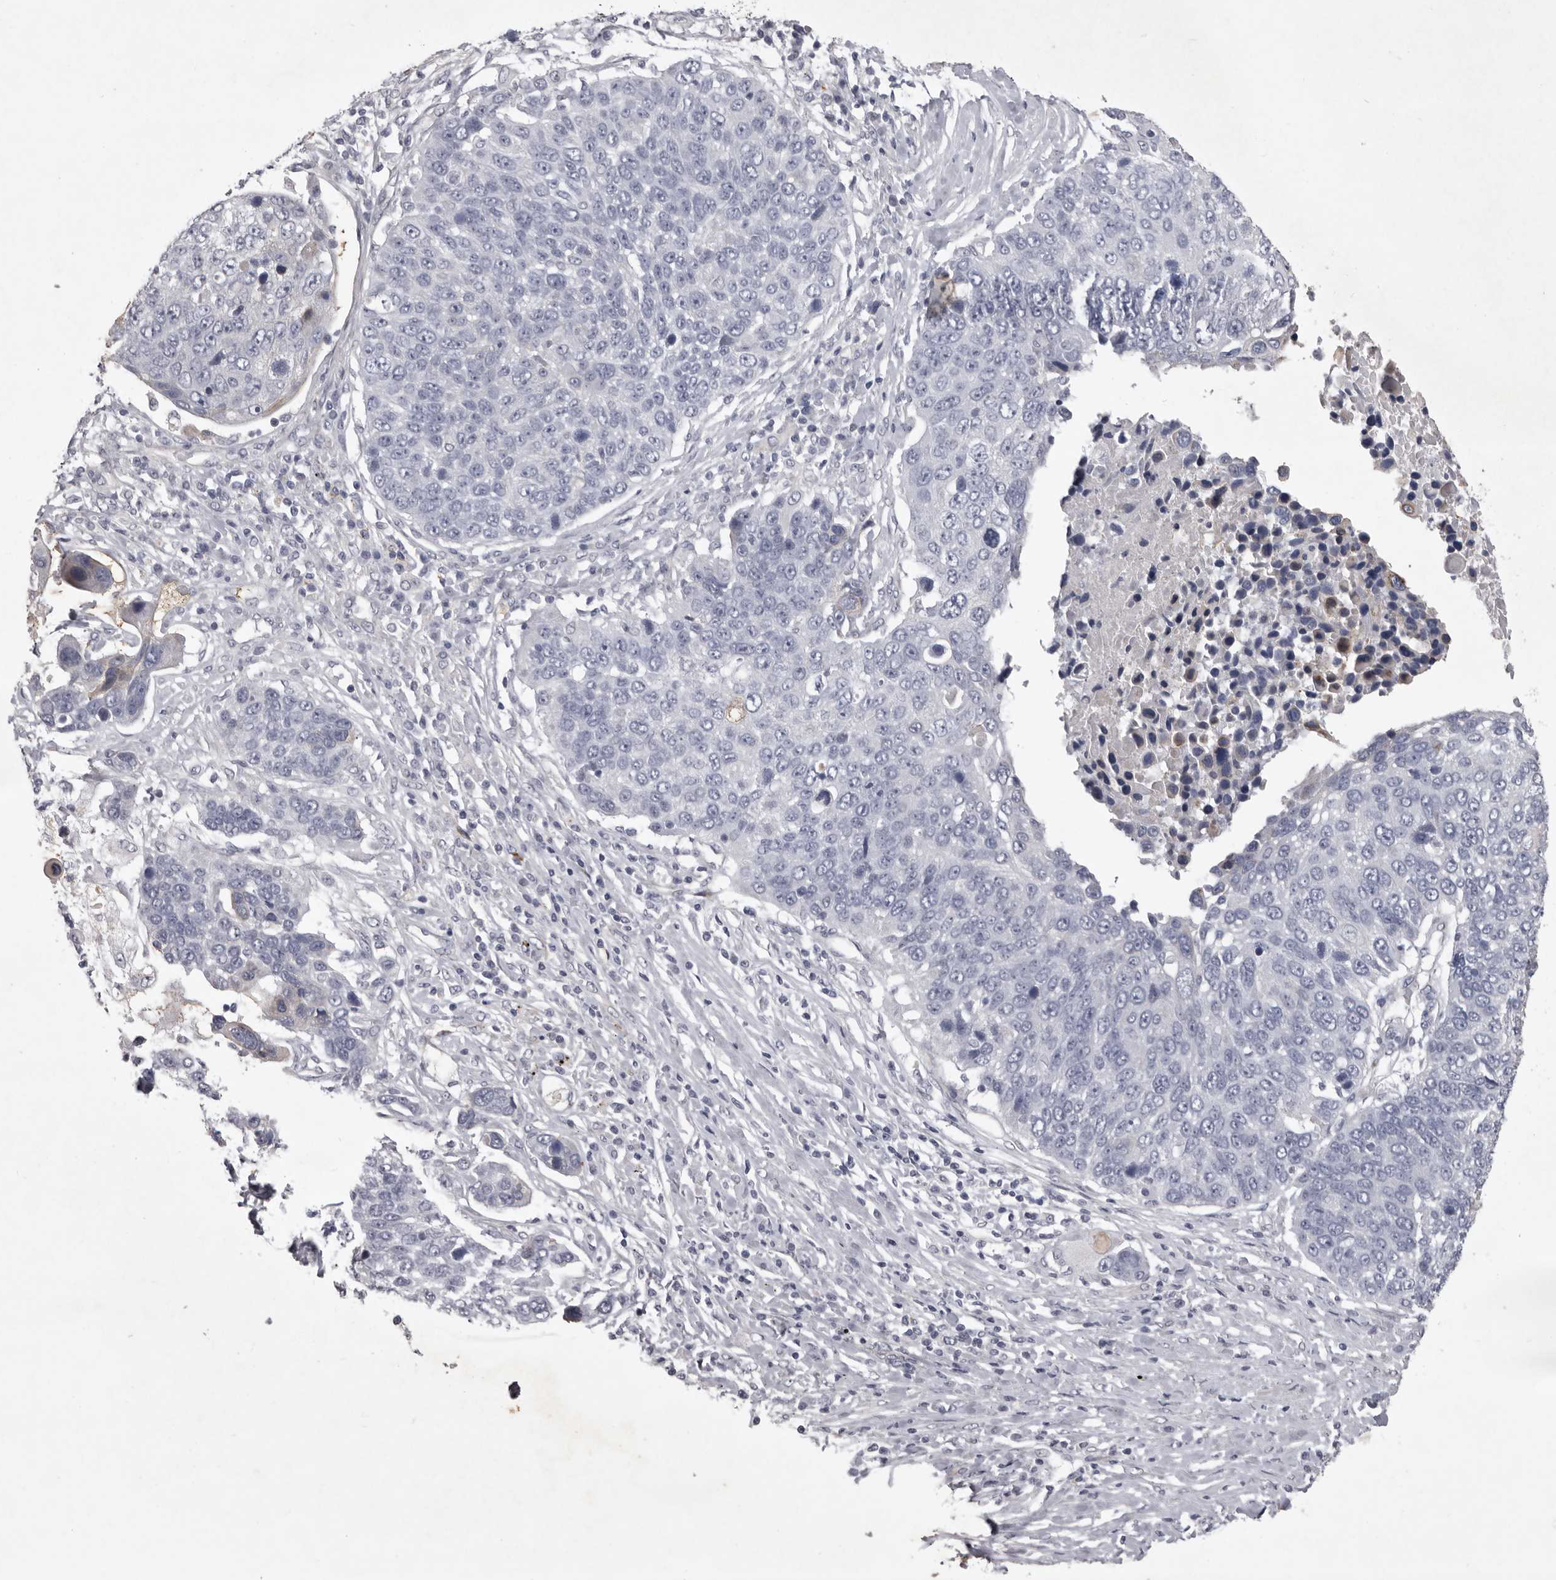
{"staining": {"intensity": "negative", "quantity": "none", "location": "none"}, "tissue": "lung cancer", "cell_type": "Tumor cells", "image_type": "cancer", "snomed": [{"axis": "morphology", "description": "Squamous cell carcinoma, NOS"}, {"axis": "topography", "description": "Lung"}], "caption": "Tumor cells show no significant protein staining in lung squamous cell carcinoma.", "gene": "NKAIN4", "patient": {"sex": "male", "age": 66}}